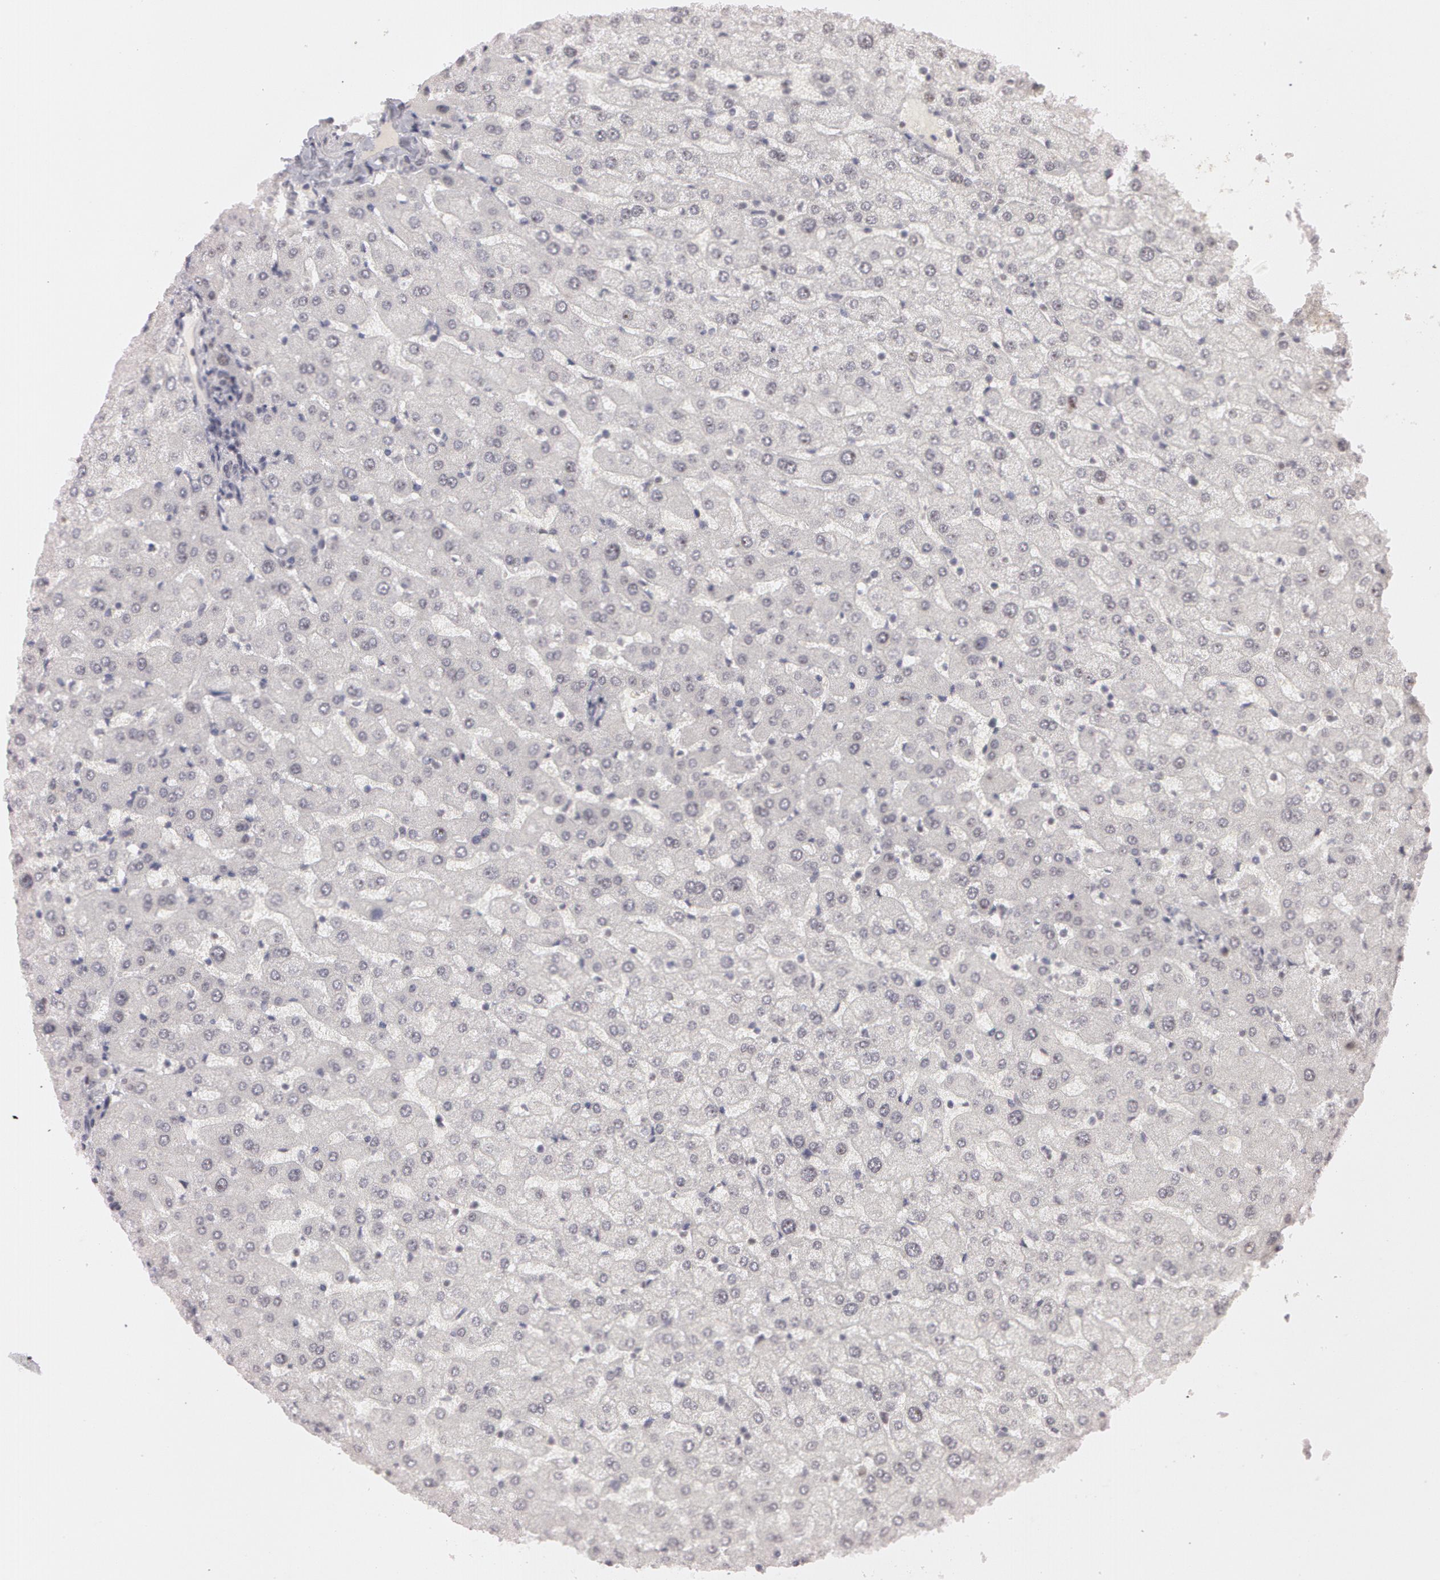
{"staining": {"intensity": "negative", "quantity": "none", "location": "none"}, "tissue": "liver", "cell_type": "Cholangiocytes", "image_type": "normal", "snomed": [{"axis": "morphology", "description": "Normal tissue, NOS"}, {"axis": "morphology", "description": "Fibrosis, NOS"}, {"axis": "topography", "description": "Liver"}], "caption": "This photomicrograph is of normal liver stained with IHC to label a protein in brown with the nuclei are counter-stained blue. There is no staining in cholangiocytes. (Stains: DAB immunohistochemistry (IHC) with hematoxylin counter stain, Microscopy: brightfield microscopy at high magnification).", "gene": "FBL", "patient": {"sex": "female", "age": 29}}